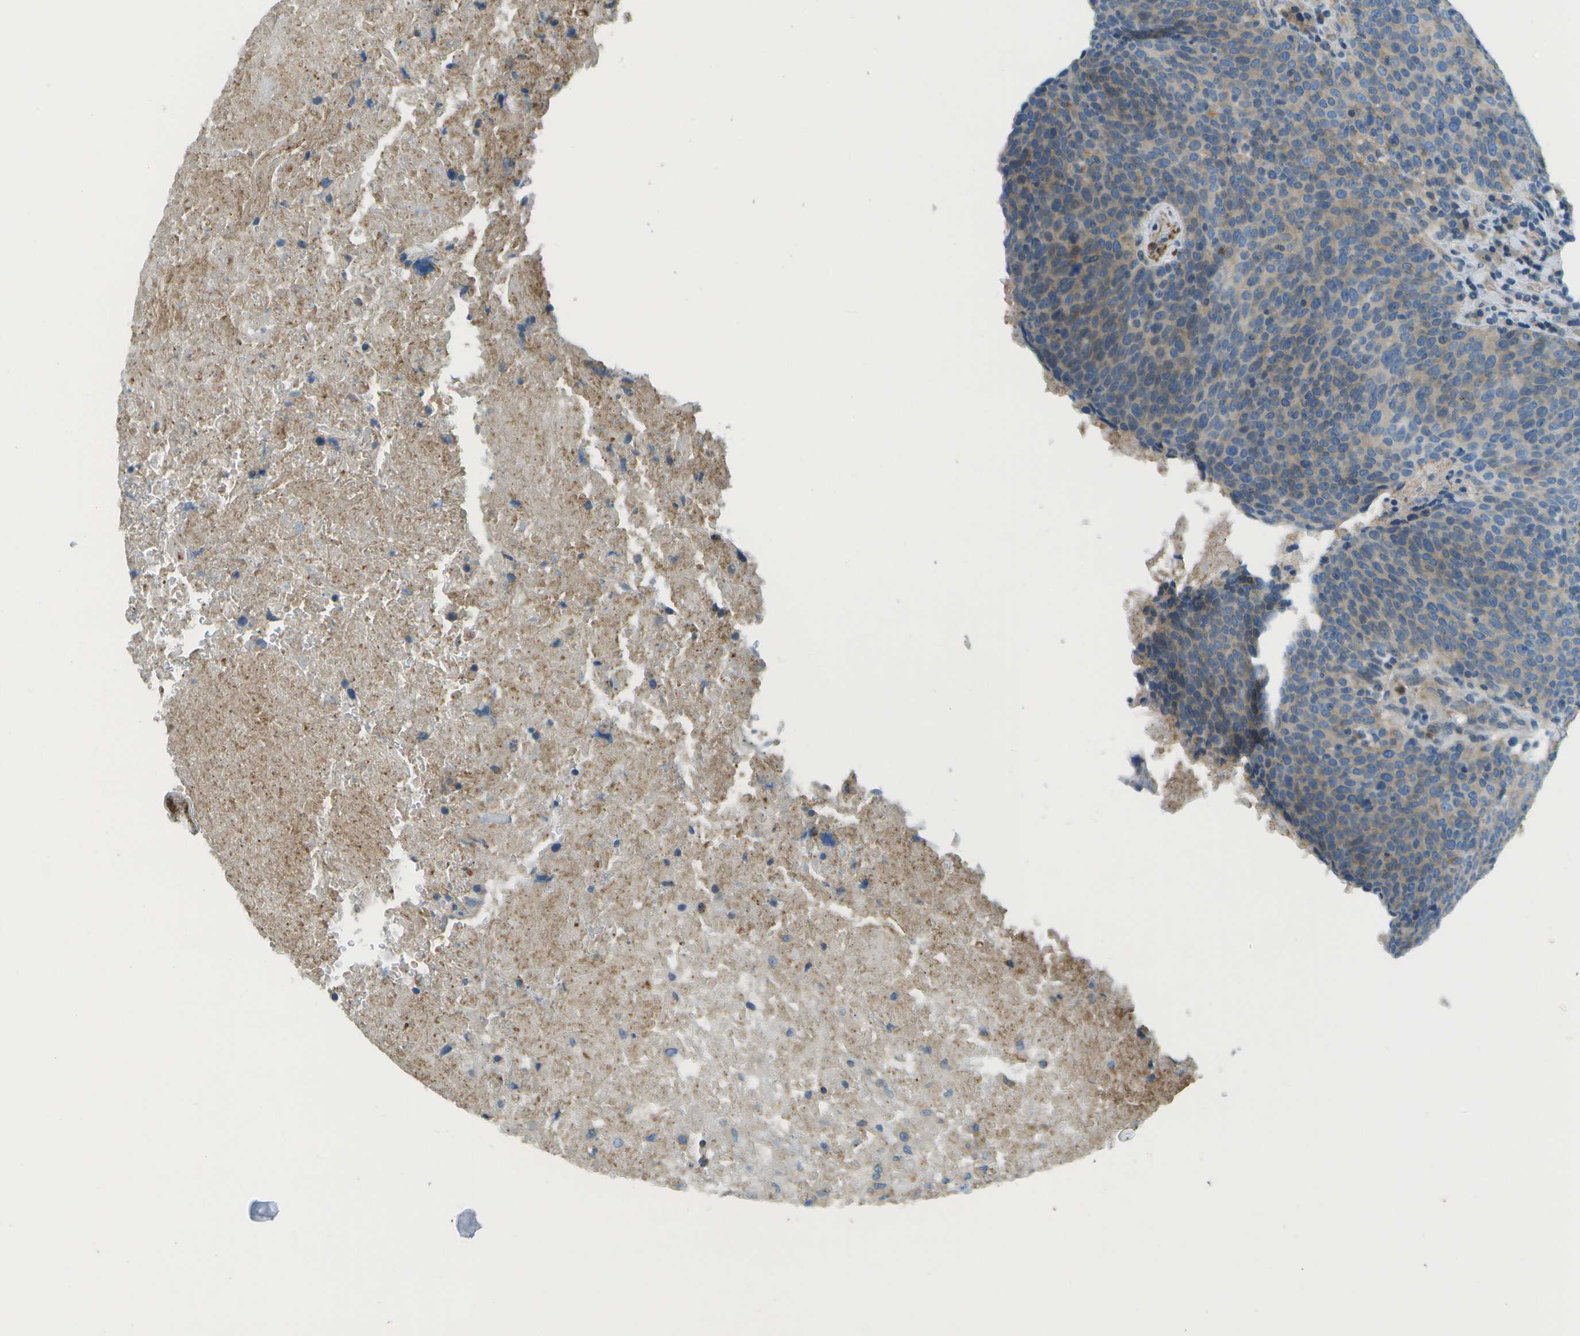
{"staining": {"intensity": "weak", "quantity": "25%-75%", "location": "cytoplasmic/membranous"}, "tissue": "head and neck cancer", "cell_type": "Tumor cells", "image_type": "cancer", "snomed": [{"axis": "morphology", "description": "Squamous cell carcinoma, NOS"}, {"axis": "morphology", "description": "Squamous cell carcinoma, metastatic, NOS"}, {"axis": "topography", "description": "Lymph node"}, {"axis": "topography", "description": "Head-Neck"}], "caption": "Human head and neck cancer (squamous cell carcinoma) stained for a protein (brown) demonstrates weak cytoplasmic/membranous positive staining in approximately 25%-75% of tumor cells.", "gene": "MYH11", "patient": {"sex": "male", "age": 62}}